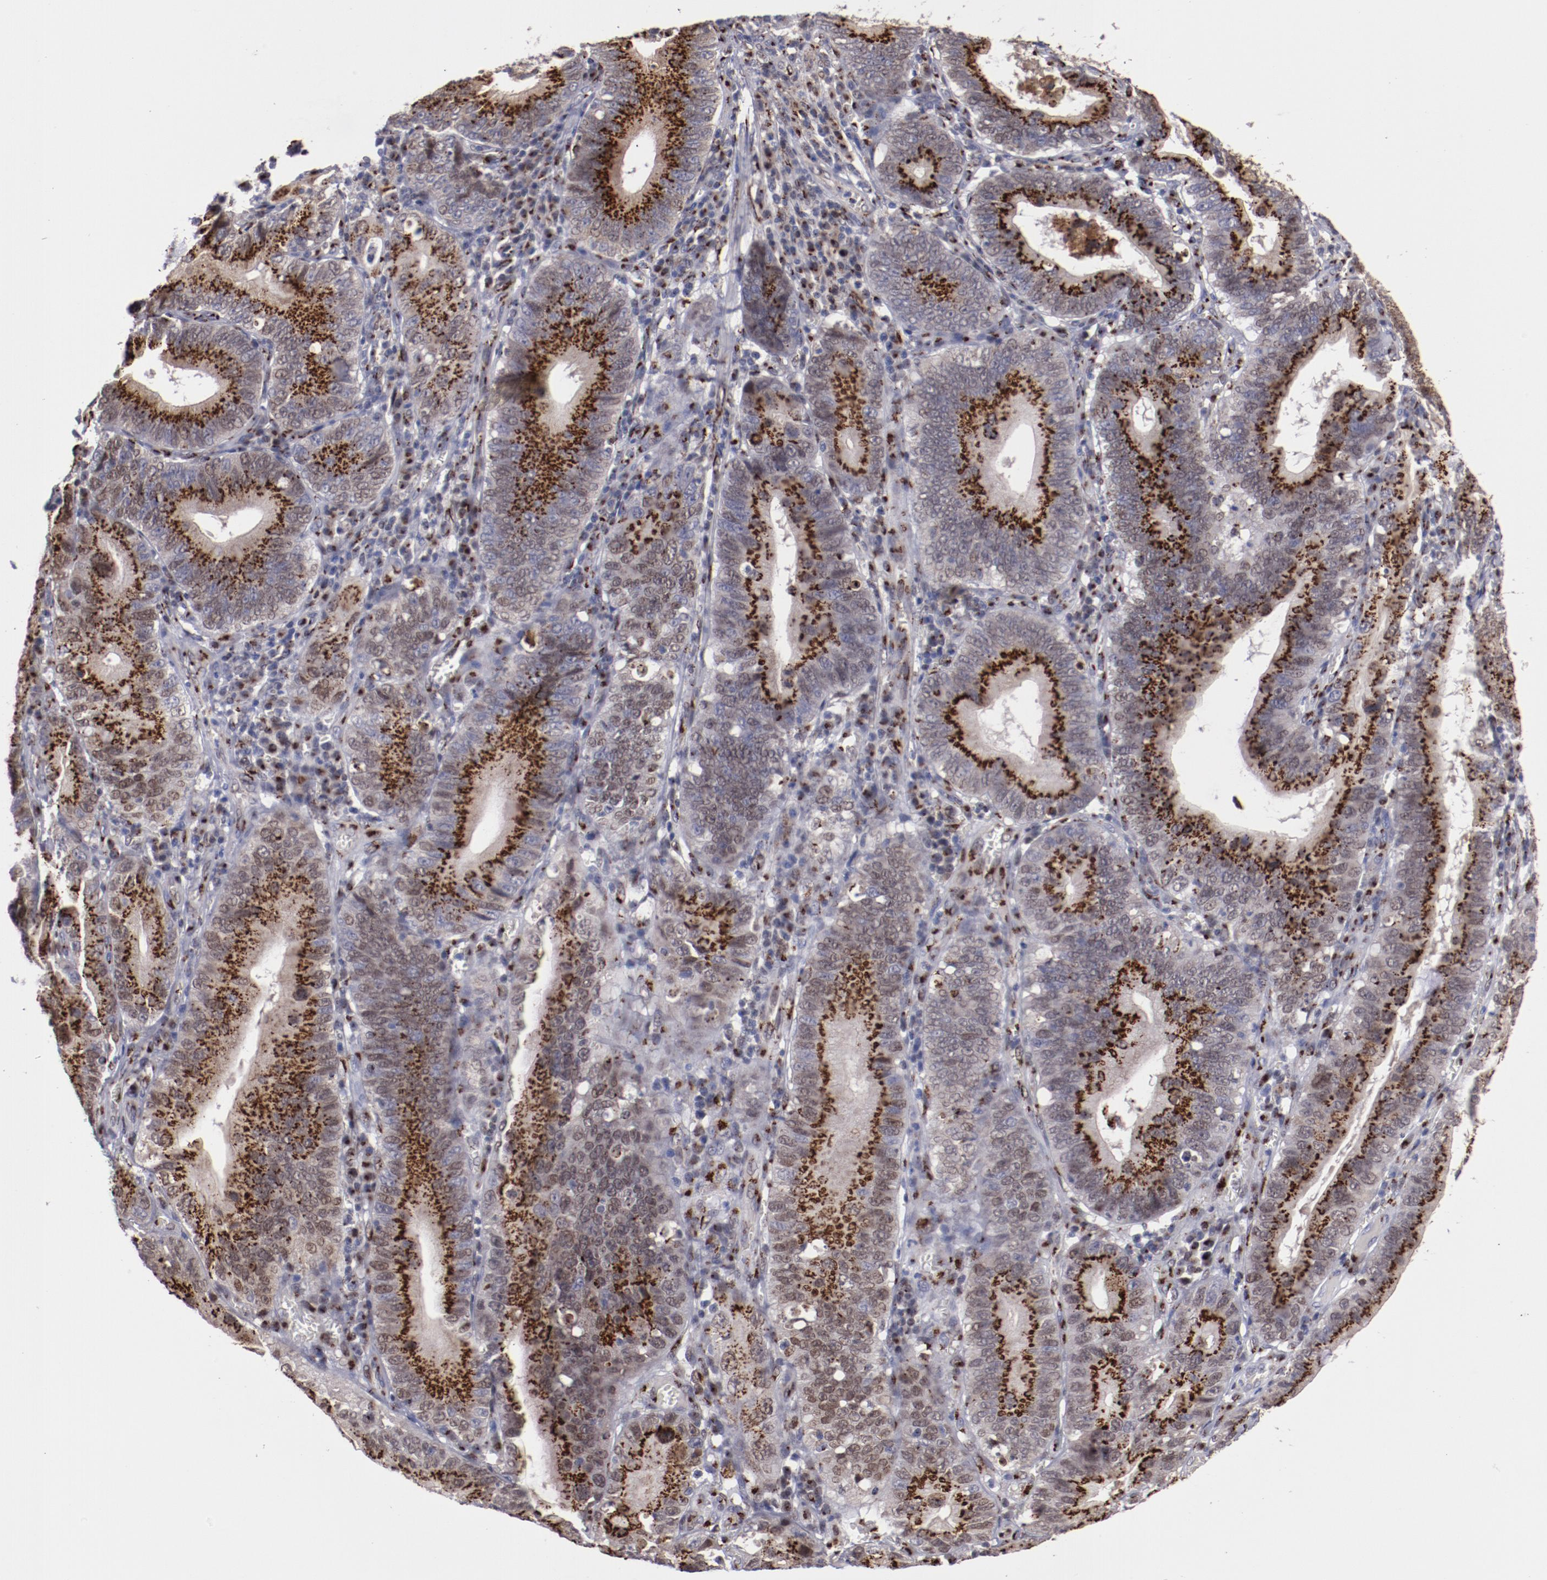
{"staining": {"intensity": "strong", "quantity": ">75%", "location": "cytoplasmic/membranous"}, "tissue": "stomach cancer", "cell_type": "Tumor cells", "image_type": "cancer", "snomed": [{"axis": "morphology", "description": "Adenocarcinoma, NOS"}, {"axis": "topography", "description": "Stomach"}, {"axis": "topography", "description": "Gastric cardia"}], "caption": "Approximately >75% of tumor cells in stomach cancer reveal strong cytoplasmic/membranous protein expression as visualized by brown immunohistochemical staining.", "gene": "GOLIM4", "patient": {"sex": "male", "age": 59}}